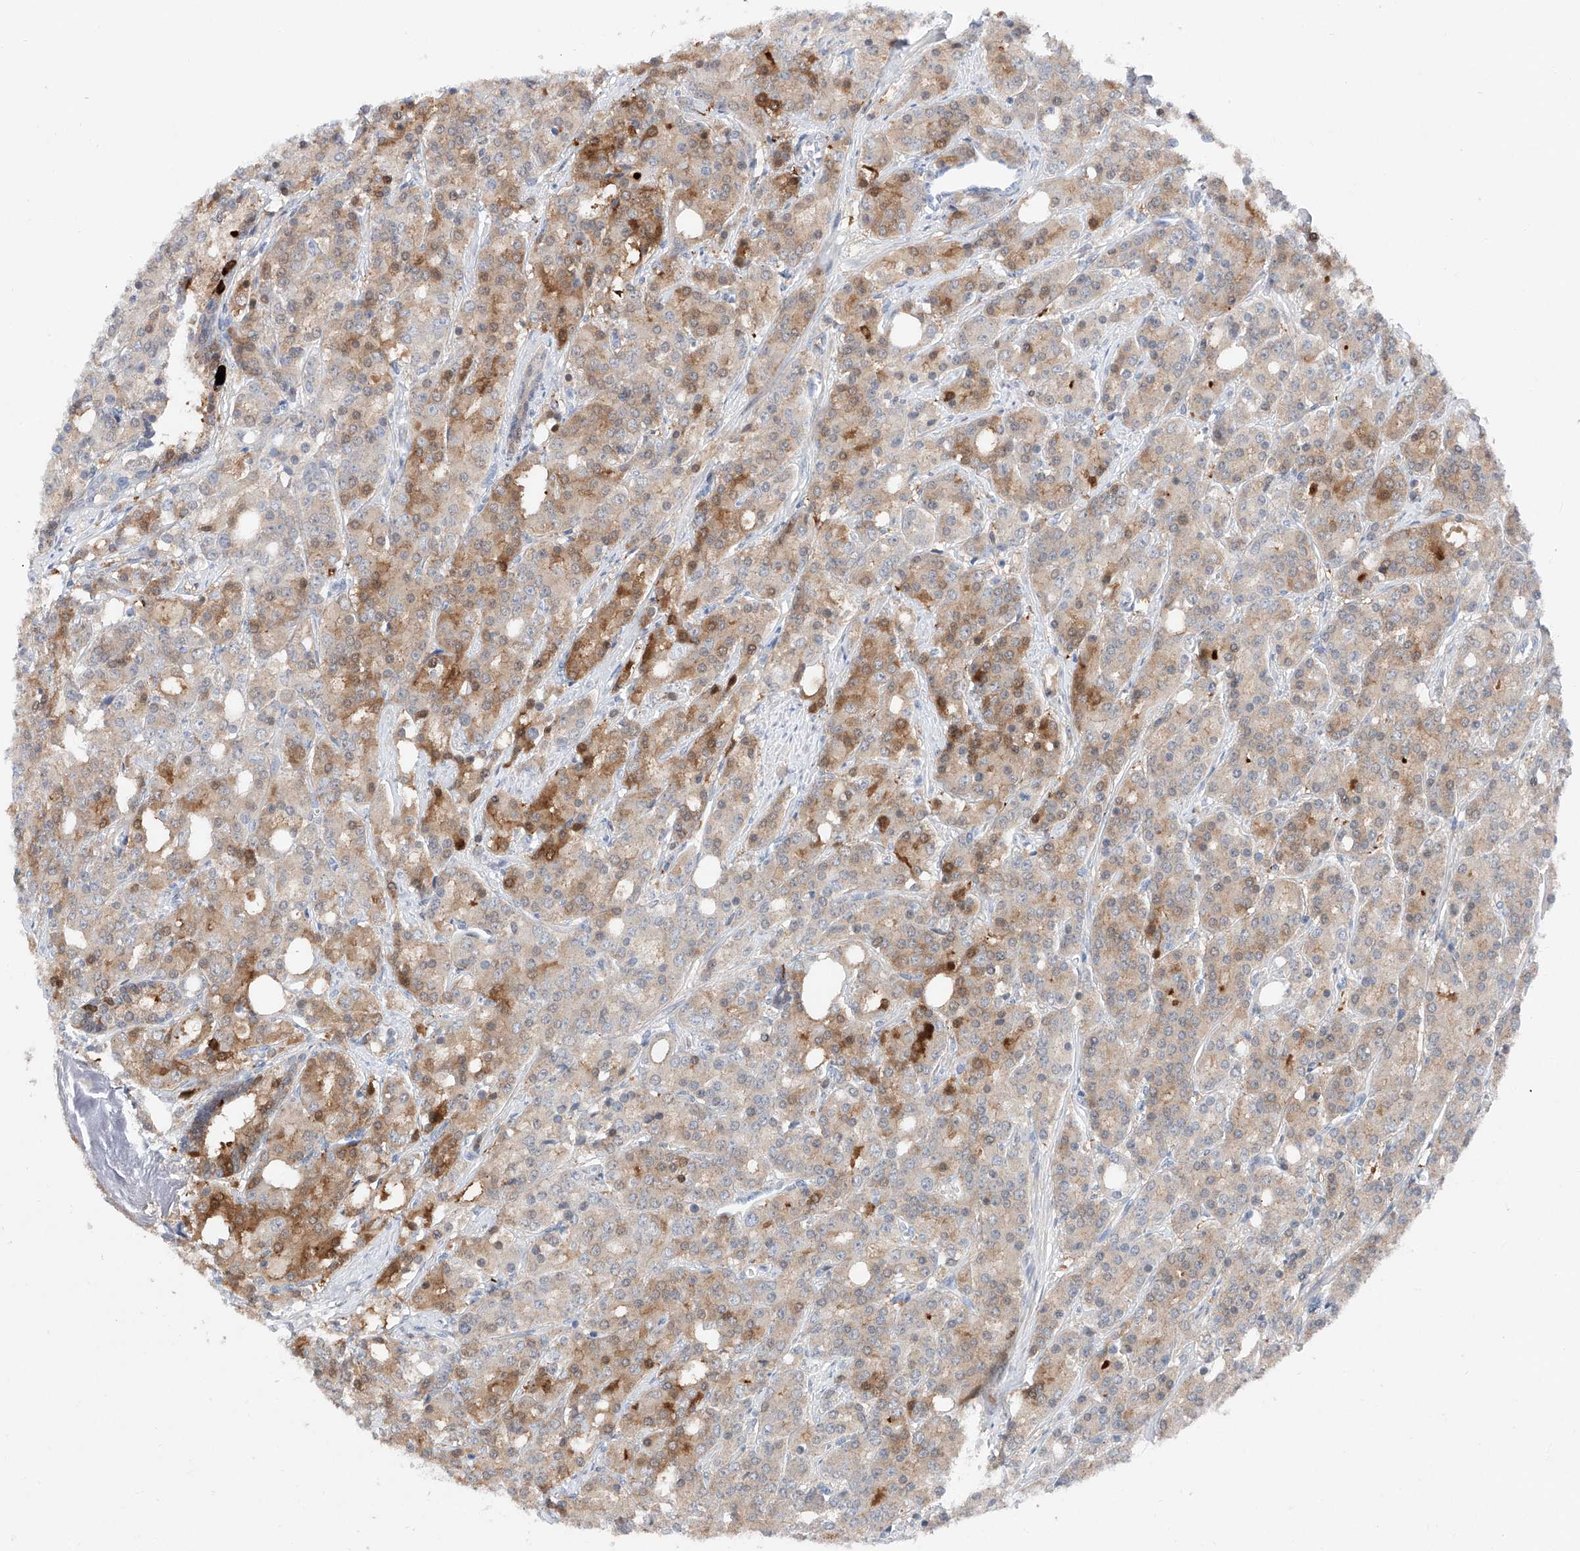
{"staining": {"intensity": "moderate", "quantity": "25%-75%", "location": "cytoplasmic/membranous"}, "tissue": "prostate cancer", "cell_type": "Tumor cells", "image_type": "cancer", "snomed": [{"axis": "morphology", "description": "Adenocarcinoma, High grade"}, {"axis": "topography", "description": "Prostate"}], "caption": "Immunohistochemistry (IHC) of human prostate cancer (high-grade adenocarcinoma) shows medium levels of moderate cytoplasmic/membranous staining in about 25%-75% of tumor cells.", "gene": "FUCA2", "patient": {"sex": "male", "age": 62}}